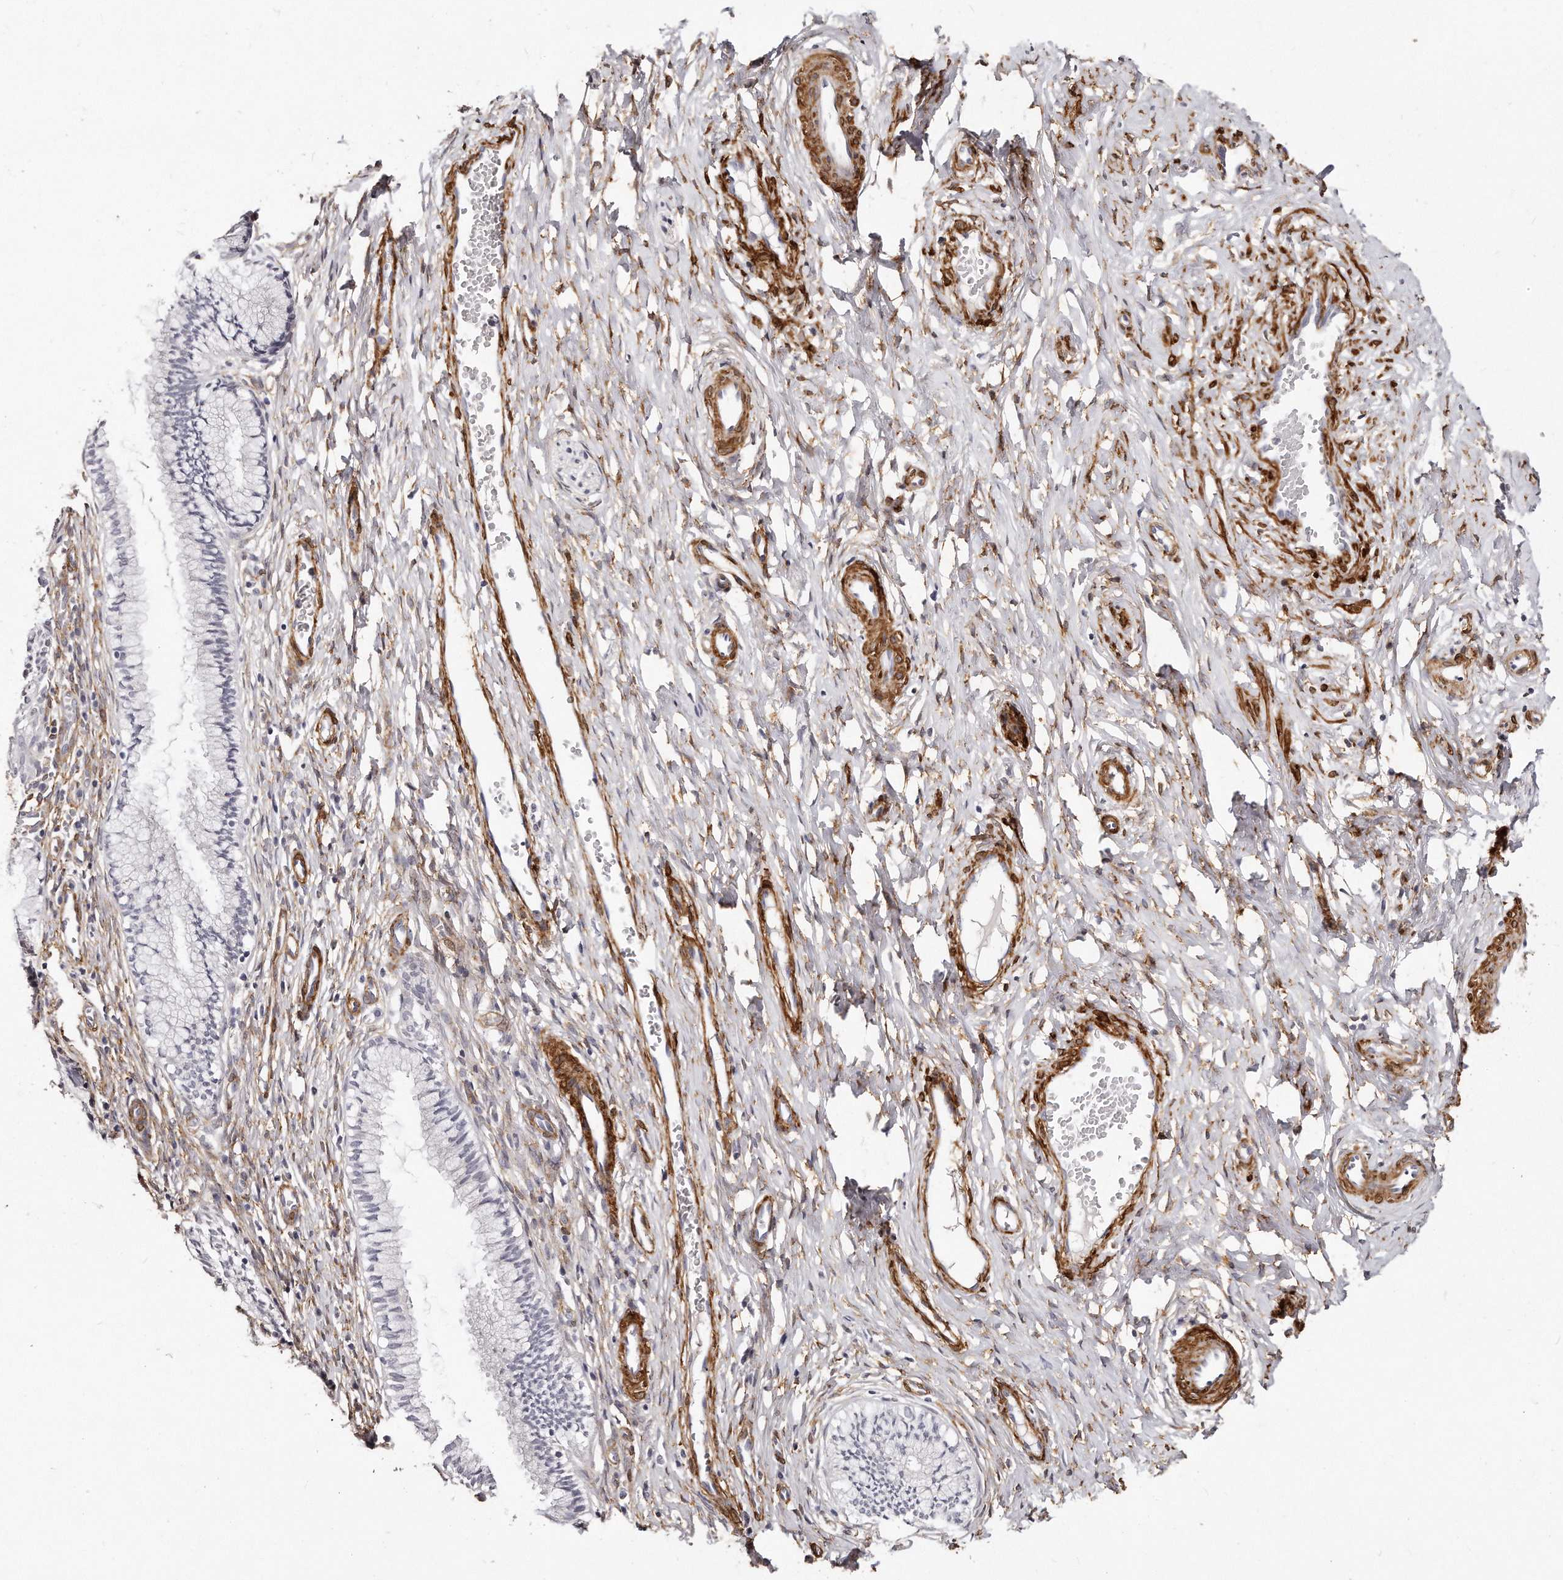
{"staining": {"intensity": "negative", "quantity": "none", "location": "none"}, "tissue": "cervix", "cell_type": "Glandular cells", "image_type": "normal", "snomed": [{"axis": "morphology", "description": "Normal tissue, NOS"}, {"axis": "topography", "description": "Cervix"}], "caption": "Human cervix stained for a protein using IHC demonstrates no staining in glandular cells.", "gene": "LMOD1", "patient": {"sex": "female", "age": 27}}